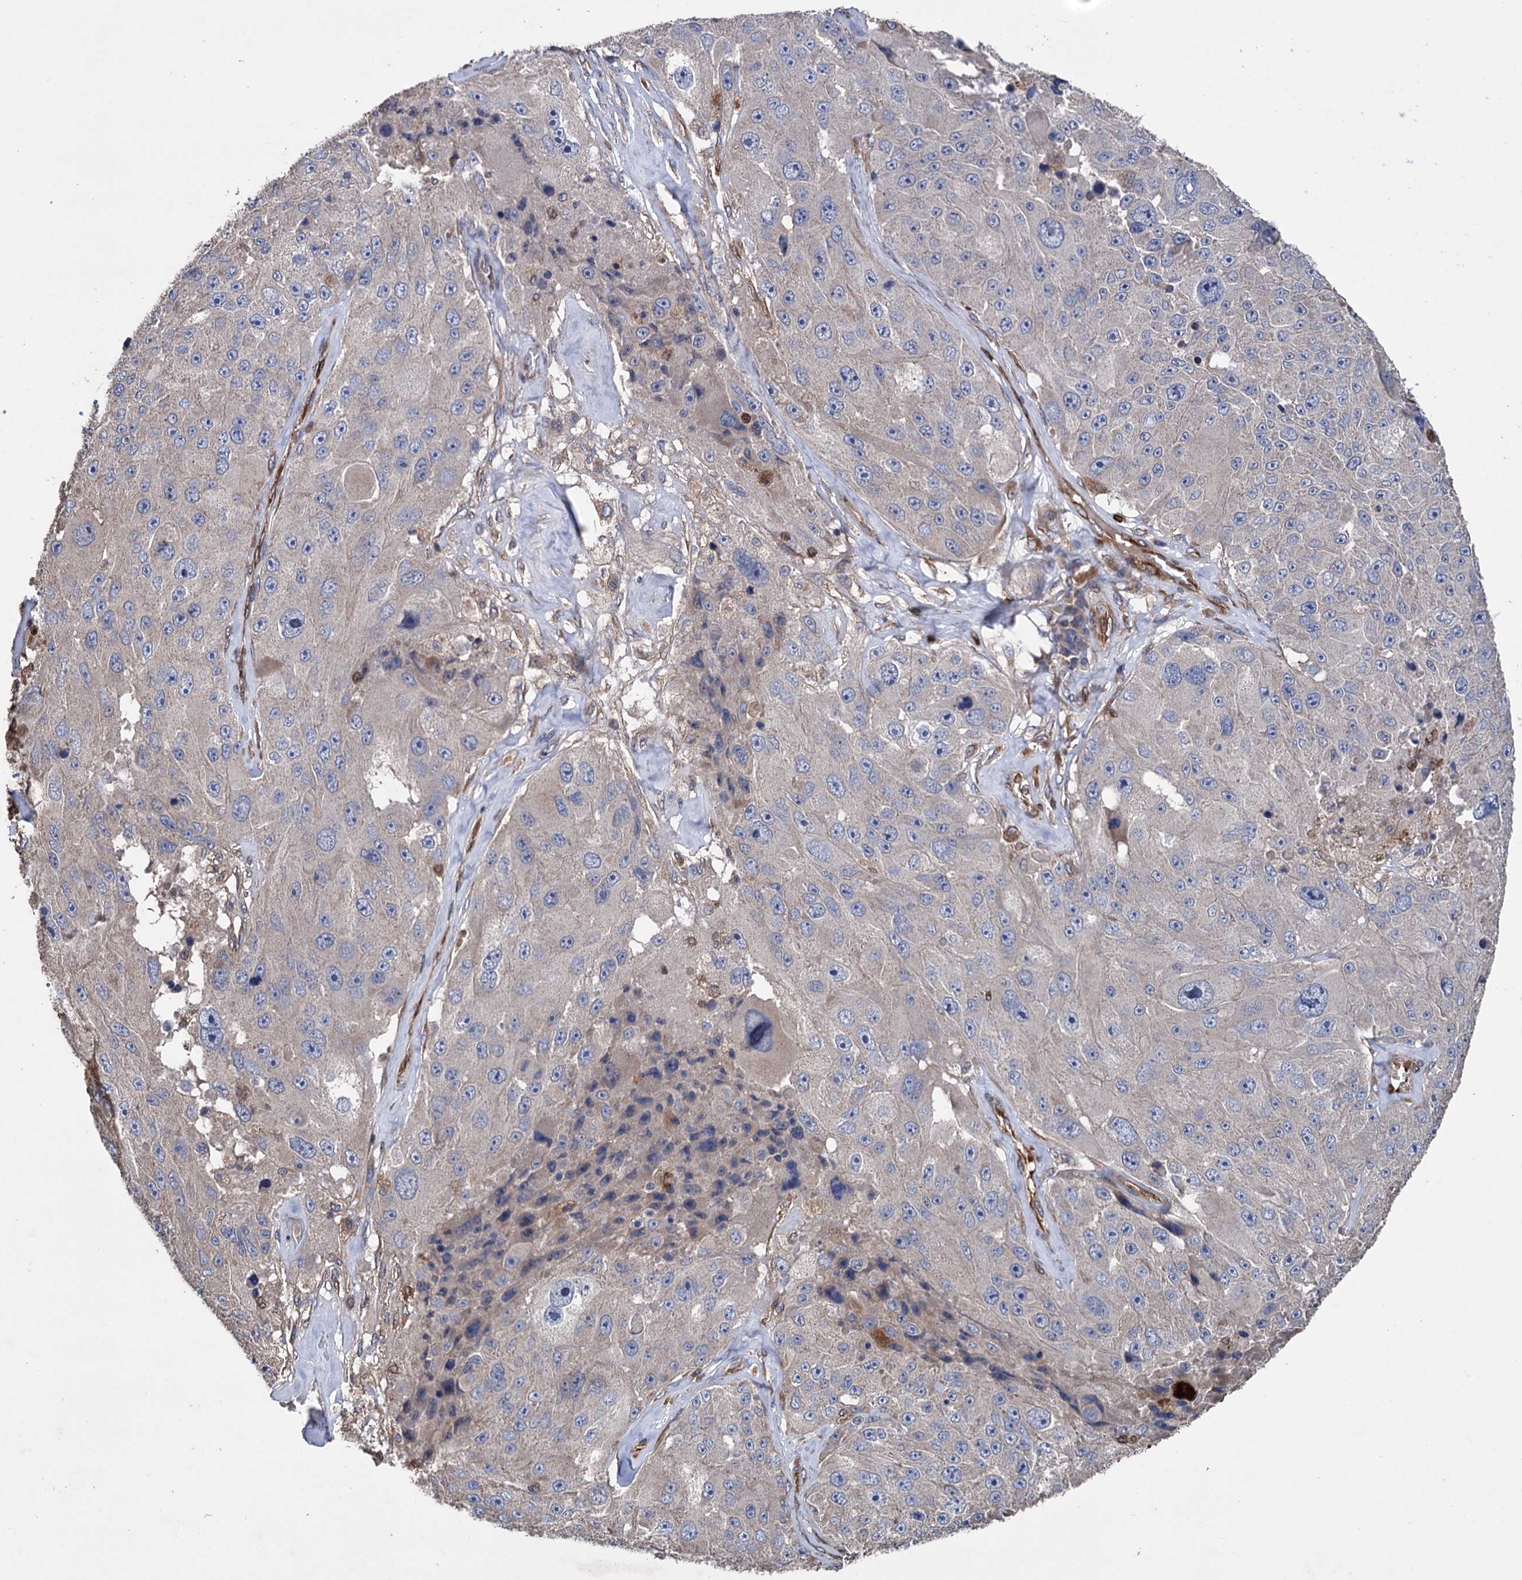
{"staining": {"intensity": "weak", "quantity": "<25%", "location": "cytoplasmic/membranous"}, "tissue": "melanoma", "cell_type": "Tumor cells", "image_type": "cancer", "snomed": [{"axis": "morphology", "description": "Malignant melanoma, Metastatic site"}, {"axis": "topography", "description": "Lymph node"}], "caption": "Tumor cells show no significant positivity in malignant melanoma (metastatic site).", "gene": "STING1", "patient": {"sex": "male", "age": 62}}